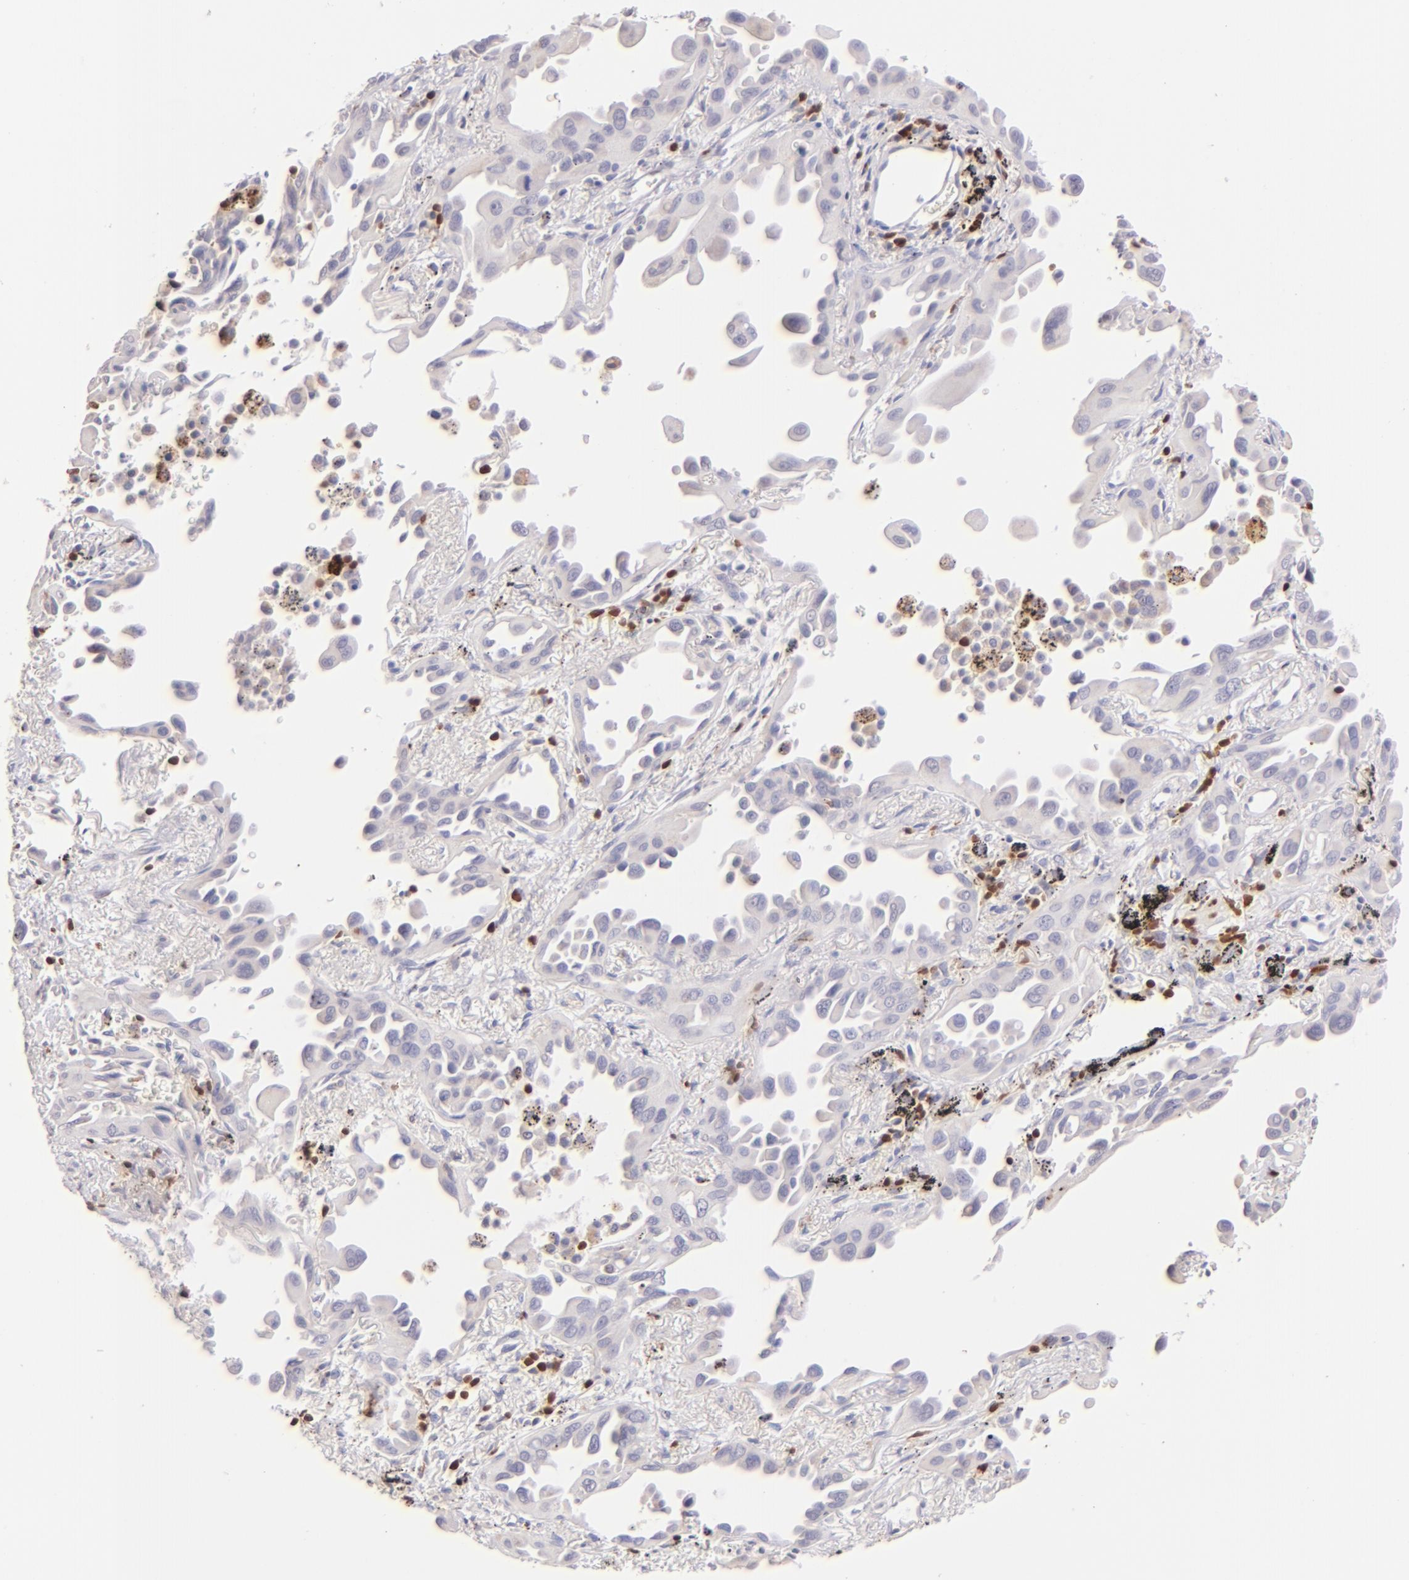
{"staining": {"intensity": "negative", "quantity": "none", "location": "none"}, "tissue": "lung cancer", "cell_type": "Tumor cells", "image_type": "cancer", "snomed": [{"axis": "morphology", "description": "Adenocarcinoma, NOS"}, {"axis": "topography", "description": "Lung"}], "caption": "Photomicrograph shows no significant protein expression in tumor cells of lung cancer.", "gene": "ZAP70", "patient": {"sex": "male", "age": 68}}